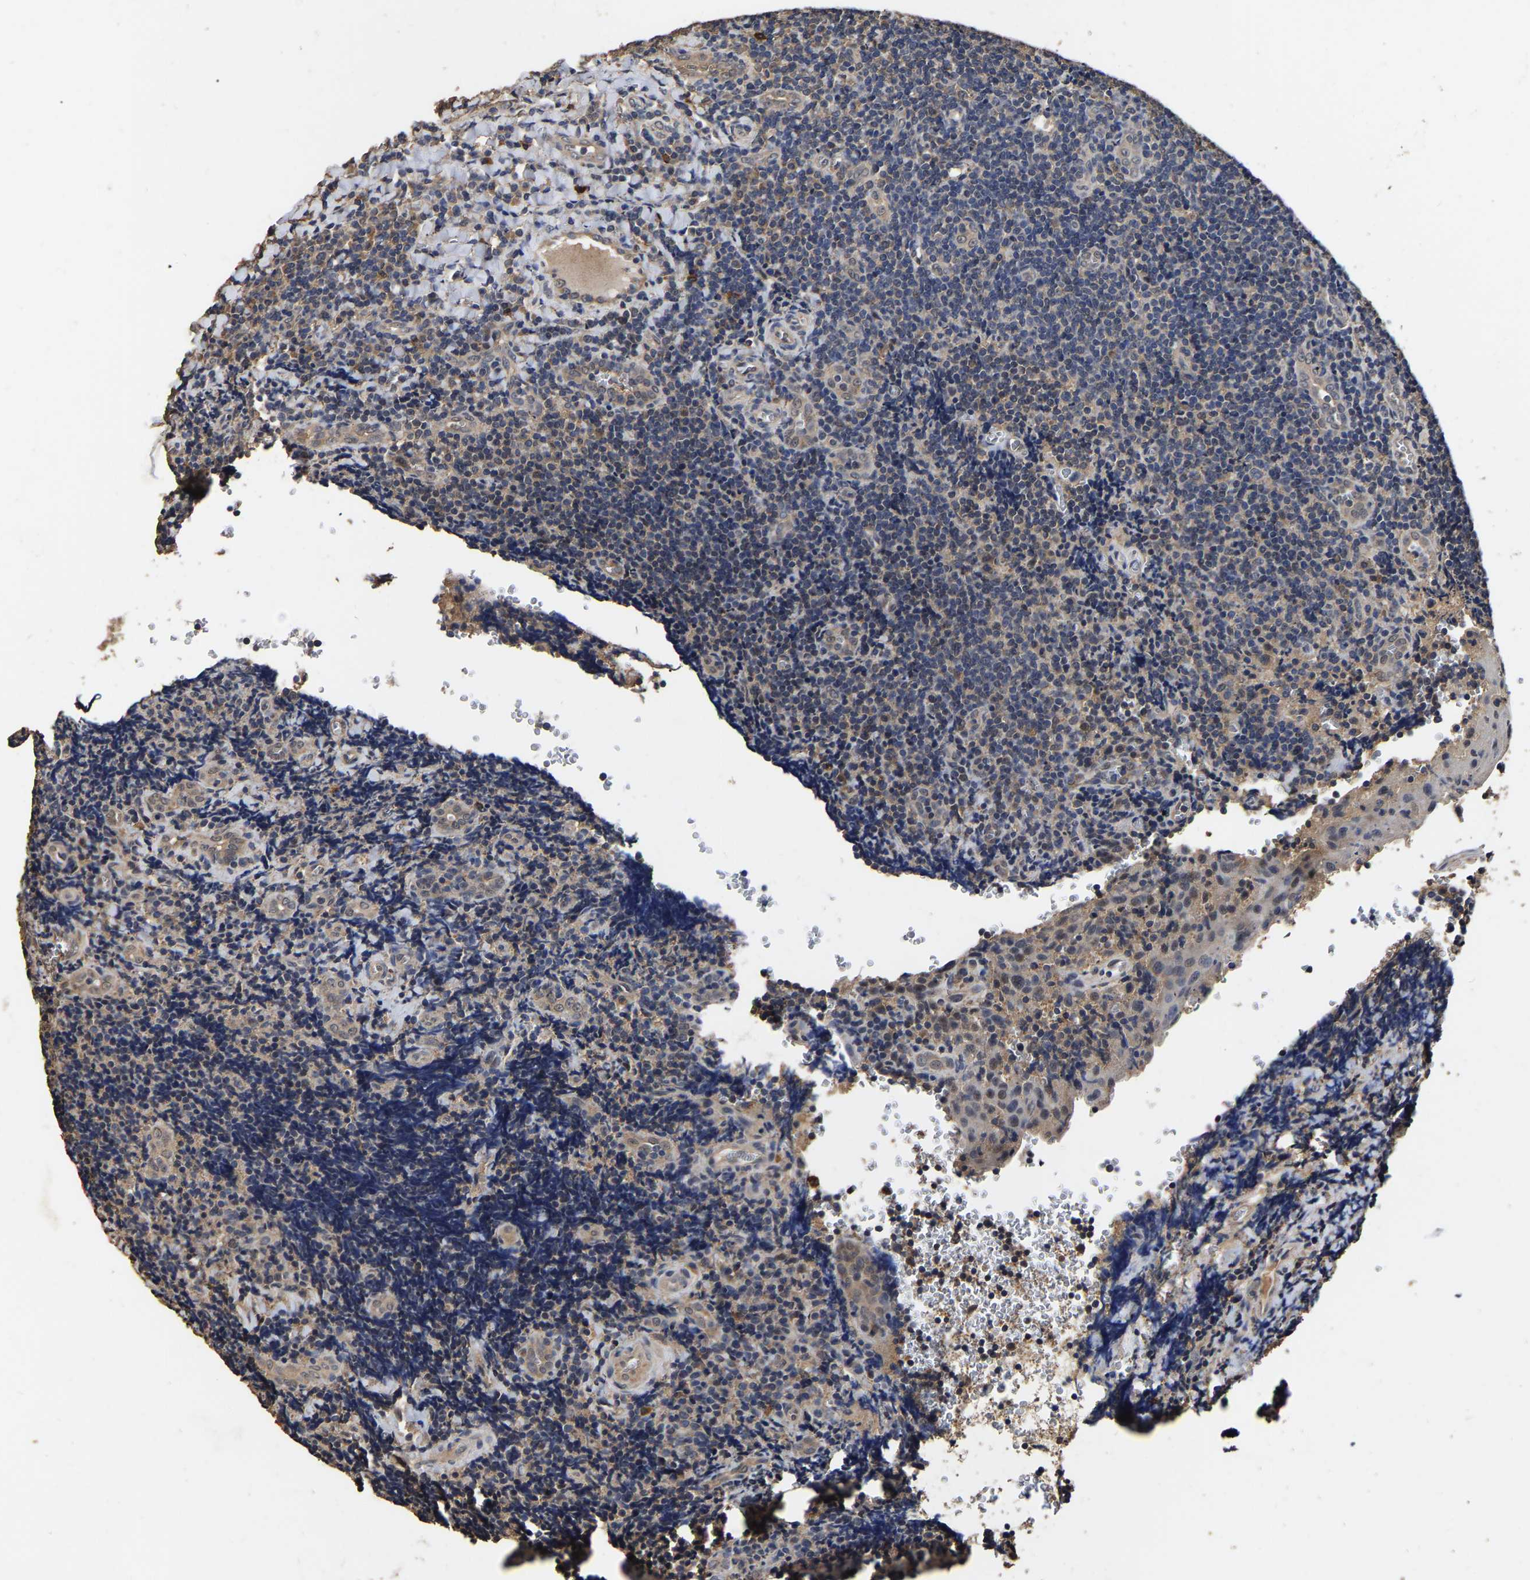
{"staining": {"intensity": "weak", "quantity": ">75%", "location": "cytoplasmic/membranous"}, "tissue": "tonsil", "cell_type": "Germinal center cells", "image_type": "normal", "snomed": [{"axis": "morphology", "description": "Normal tissue, NOS"}, {"axis": "morphology", "description": "Inflammation, NOS"}, {"axis": "topography", "description": "Tonsil"}], "caption": "Germinal center cells exhibit low levels of weak cytoplasmic/membranous staining in approximately >75% of cells in normal human tonsil.", "gene": "STK32C", "patient": {"sex": "female", "age": 31}}